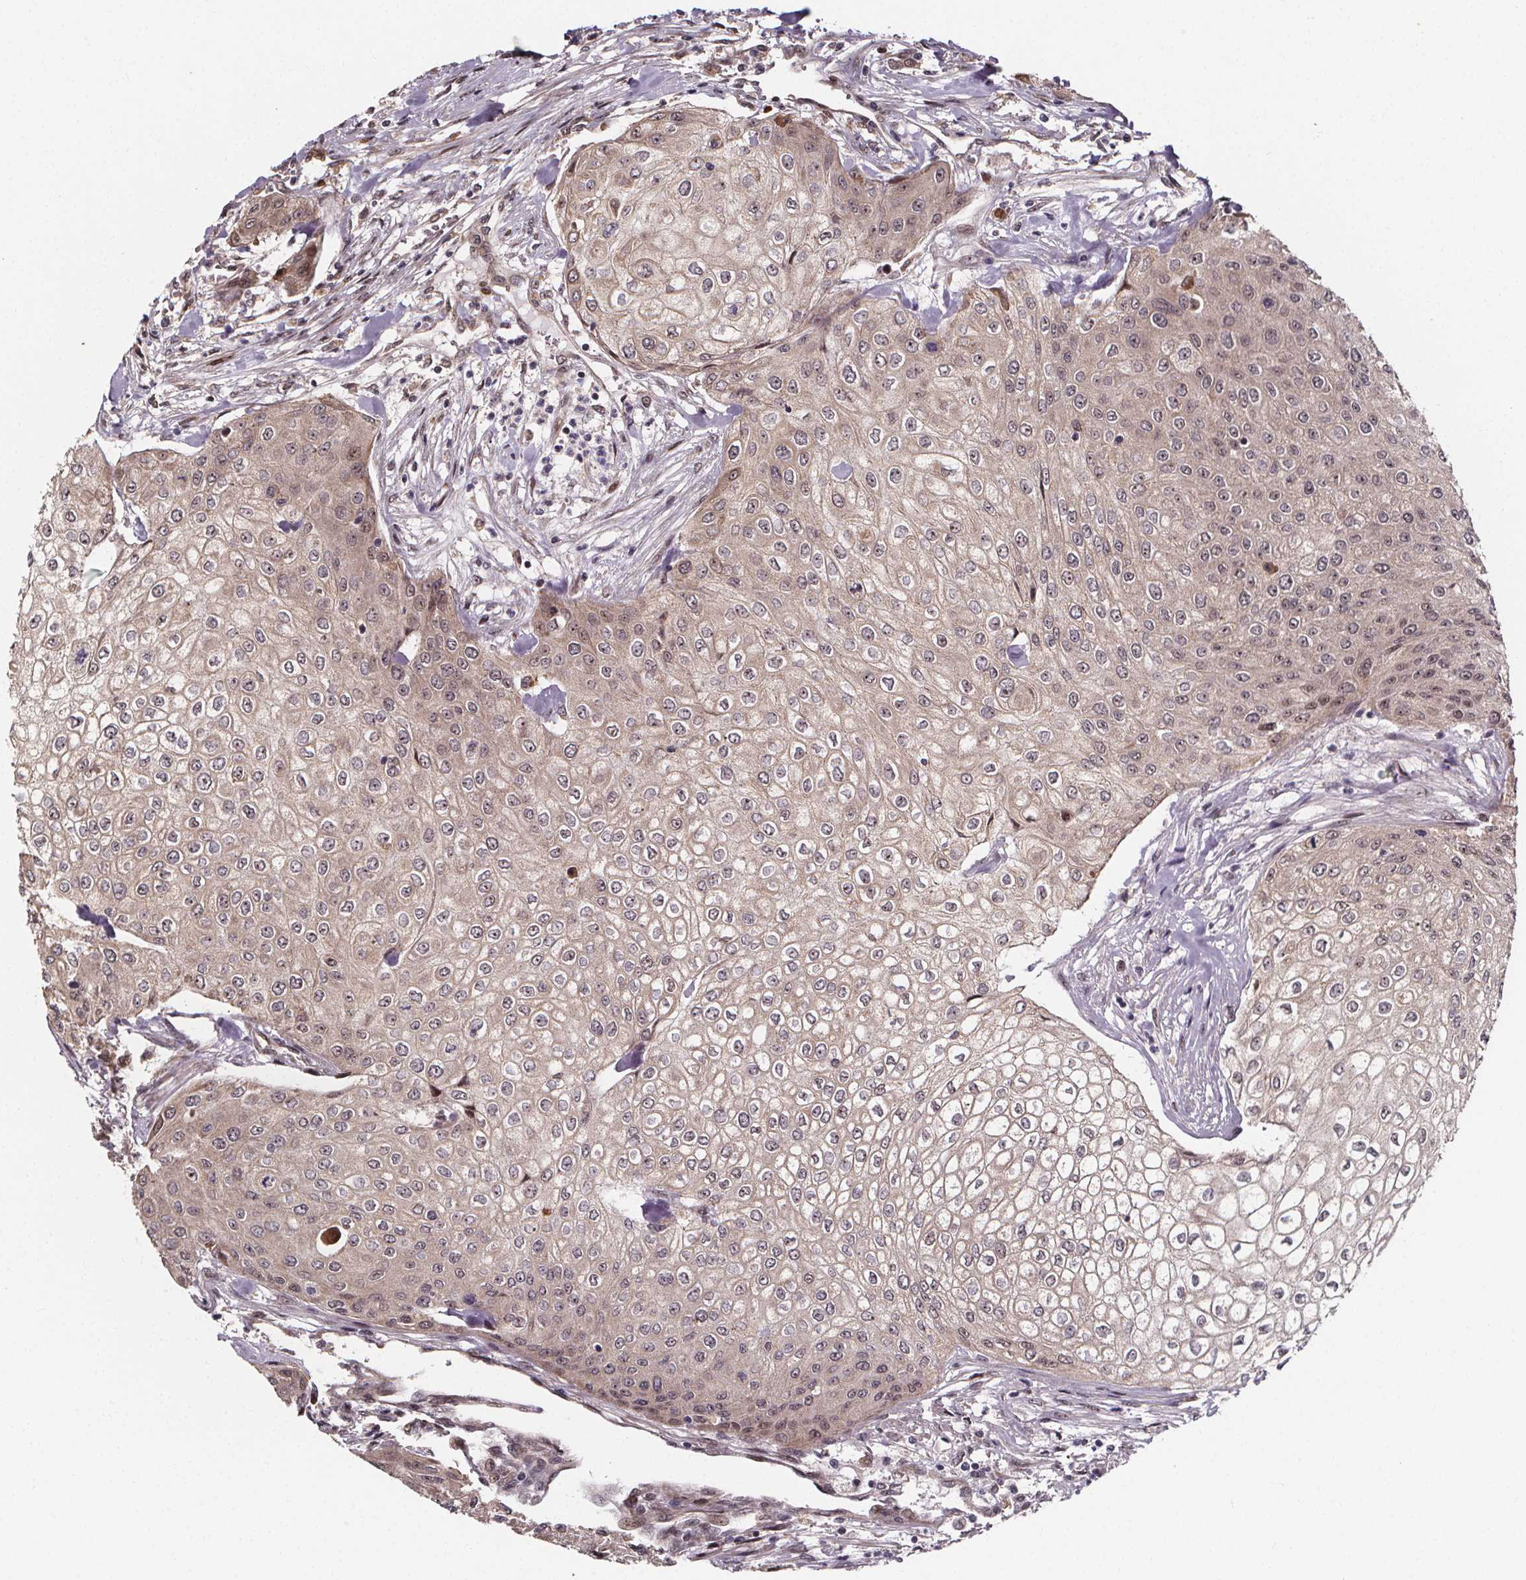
{"staining": {"intensity": "negative", "quantity": "none", "location": "none"}, "tissue": "urothelial cancer", "cell_type": "Tumor cells", "image_type": "cancer", "snomed": [{"axis": "morphology", "description": "Urothelial carcinoma, High grade"}, {"axis": "topography", "description": "Urinary bladder"}], "caption": "This photomicrograph is of urothelial carcinoma (high-grade) stained with immunohistochemistry (IHC) to label a protein in brown with the nuclei are counter-stained blue. There is no positivity in tumor cells.", "gene": "DDIT3", "patient": {"sex": "male", "age": 62}}